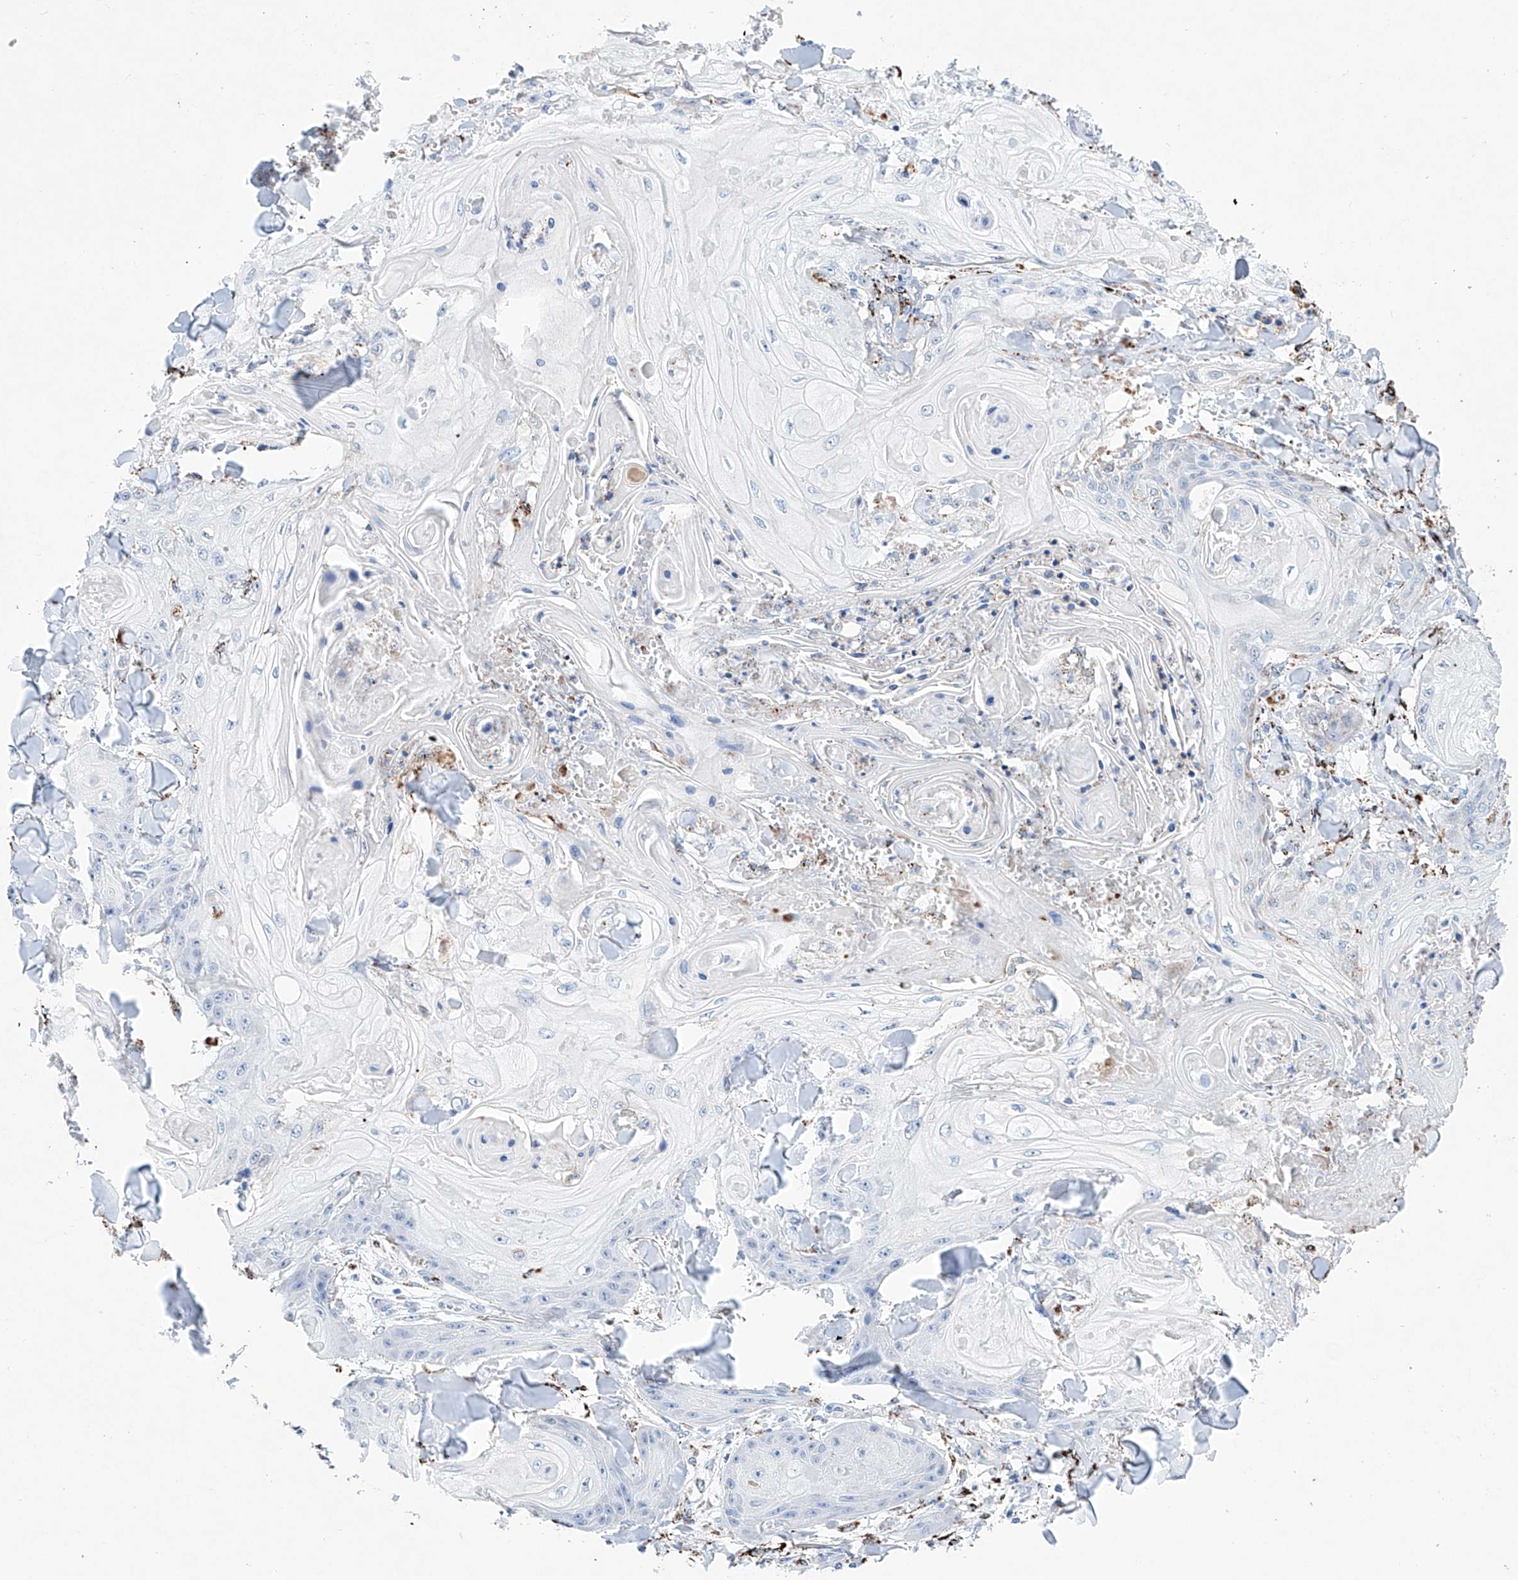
{"staining": {"intensity": "negative", "quantity": "none", "location": "none"}, "tissue": "skin cancer", "cell_type": "Tumor cells", "image_type": "cancer", "snomed": [{"axis": "morphology", "description": "Squamous cell carcinoma, NOS"}, {"axis": "topography", "description": "Skin"}], "caption": "Skin squamous cell carcinoma stained for a protein using immunohistochemistry (IHC) demonstrates no expression tumor cells.", "gene": "NRROS", "patient": {"sex": "male", "age": 74}}